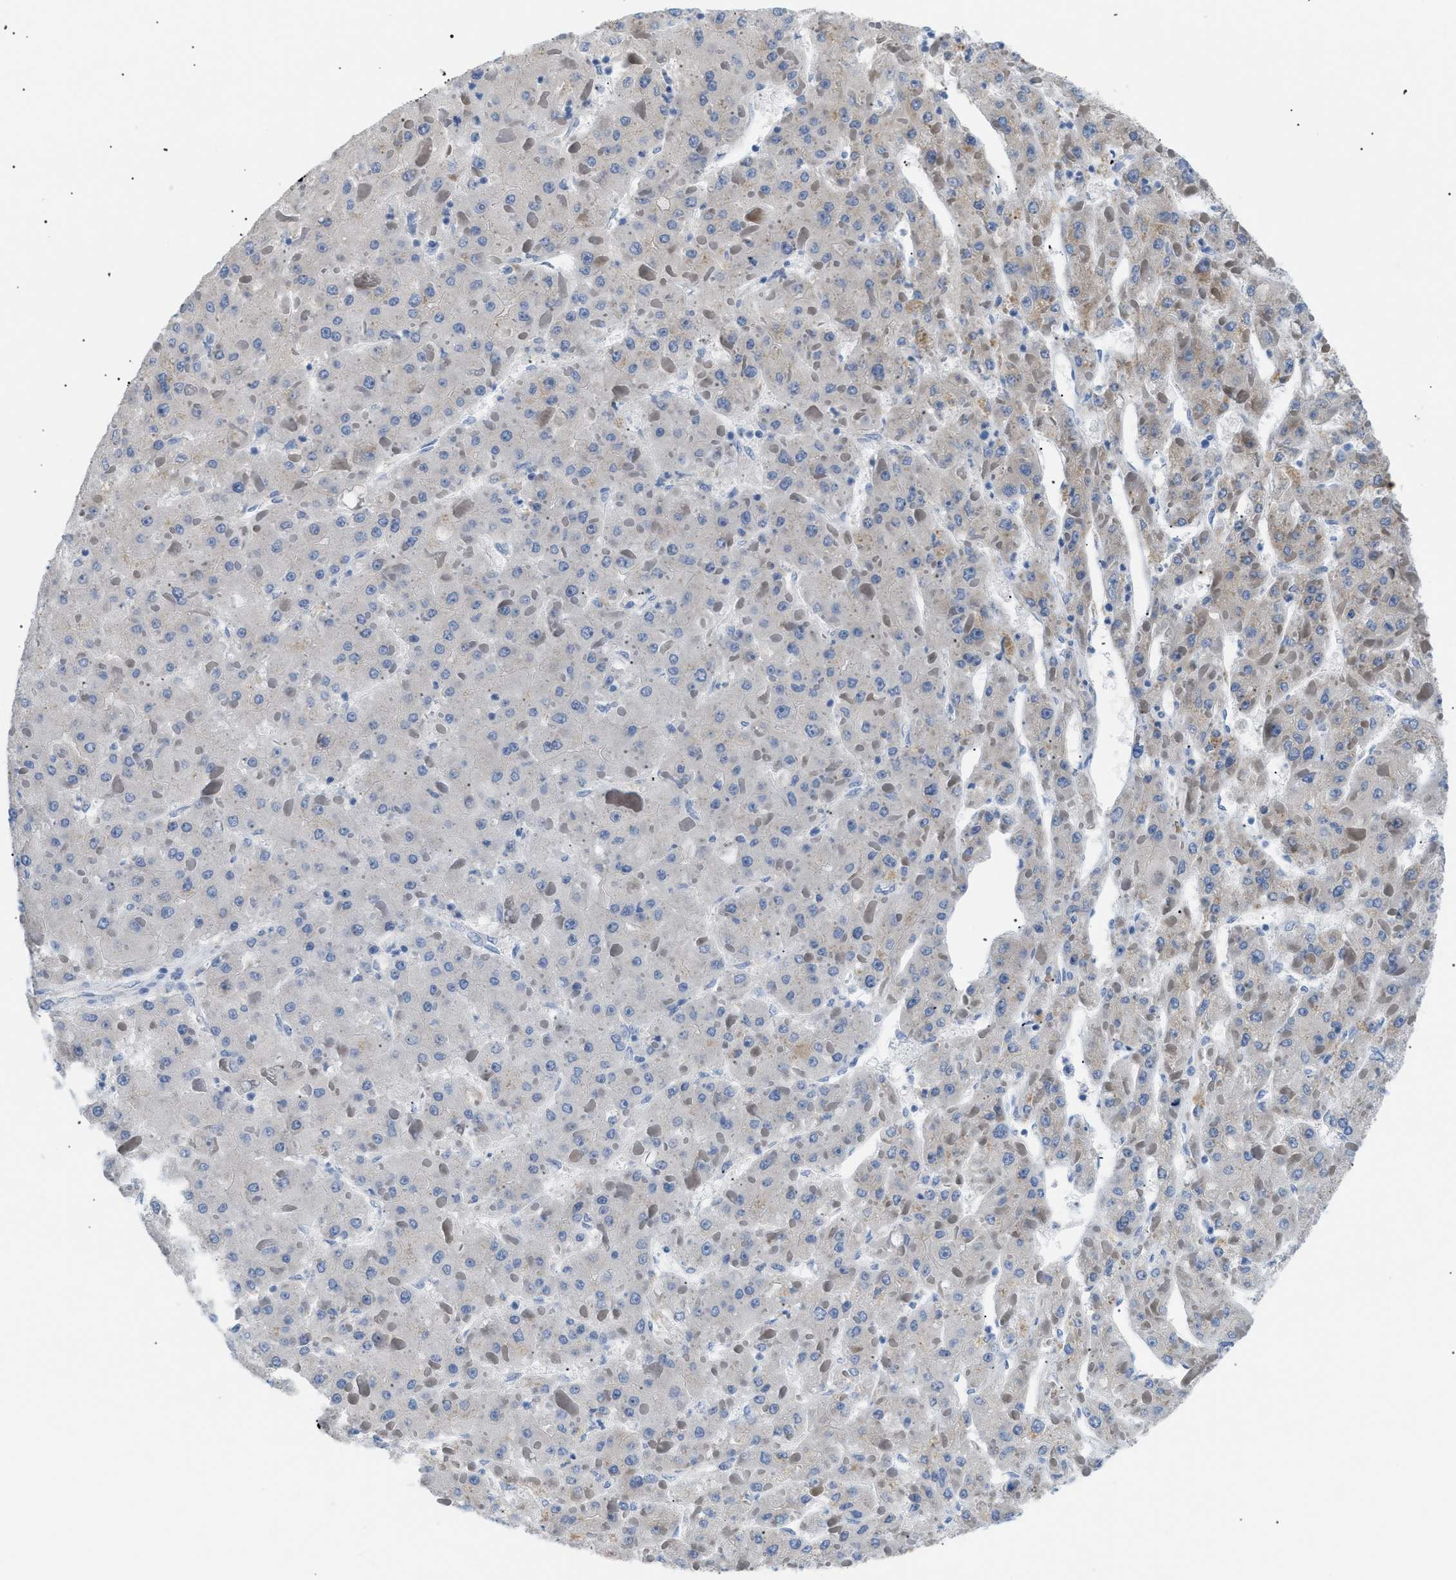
{"staining": {"intensity": "weak", "quantity": "25%-75%", "location": "cytoplasmic/membranous"}, "tissue": "liver cancer", "cell_type": "Tumor cells", "image_type": "cancer", "snomed": [{"axis": "morphology", "description": "Carcinoma, Hepatocellular, NOS"}, {"axis": "topography", "description": "Liver"}], "caption": "A brown stain shows weak cytoplasmic/membranous staining of a protein in human liver cancer (hepatocellular carcinoma) tumor cells.", "gene": "ICA1", "patient": {"sex": "female", "age": 73}}